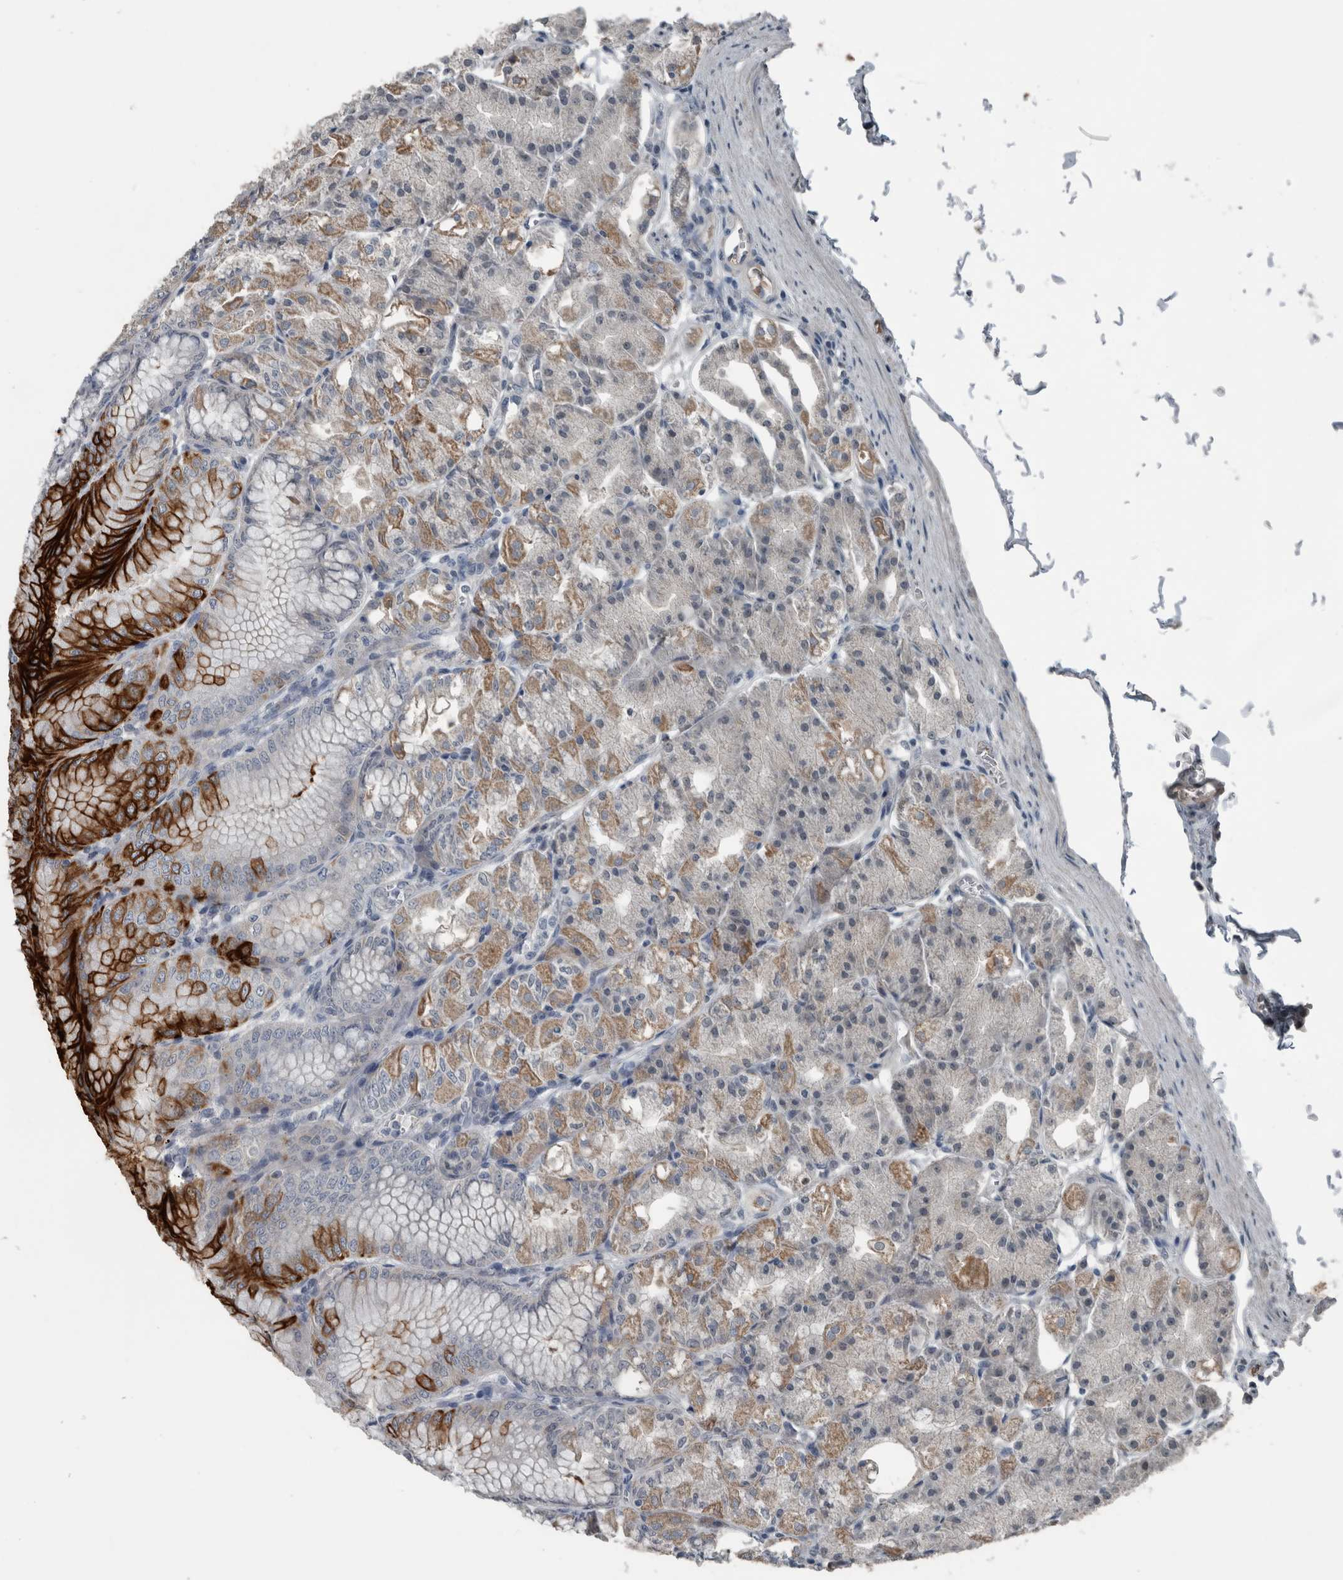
{"staining": {"intensity": "strong", "quantity": "25%-75%", "location": "cytoplasmic/membranous"}, "tissue": "stomach", "cell_type": "Glandular cells", "image_type": "normal", "snomed": [{"axis": "morphology", "description": "Normal tissue, NOS"}, {"axis": "topography", "description": "Stomach, lower"}], "caption": "IHC photomicrograph of unremarkable stomach: human stomach stained using immunohistochemistry (IHC) displays high levels of strong protein expression localized specifically in the cytoplasmic/membranous of glandular cells, appearing as a cytoplasmic/membranous brown color.", "gene": "KRT20", "patient": {"sex": "male", "age": 71}}